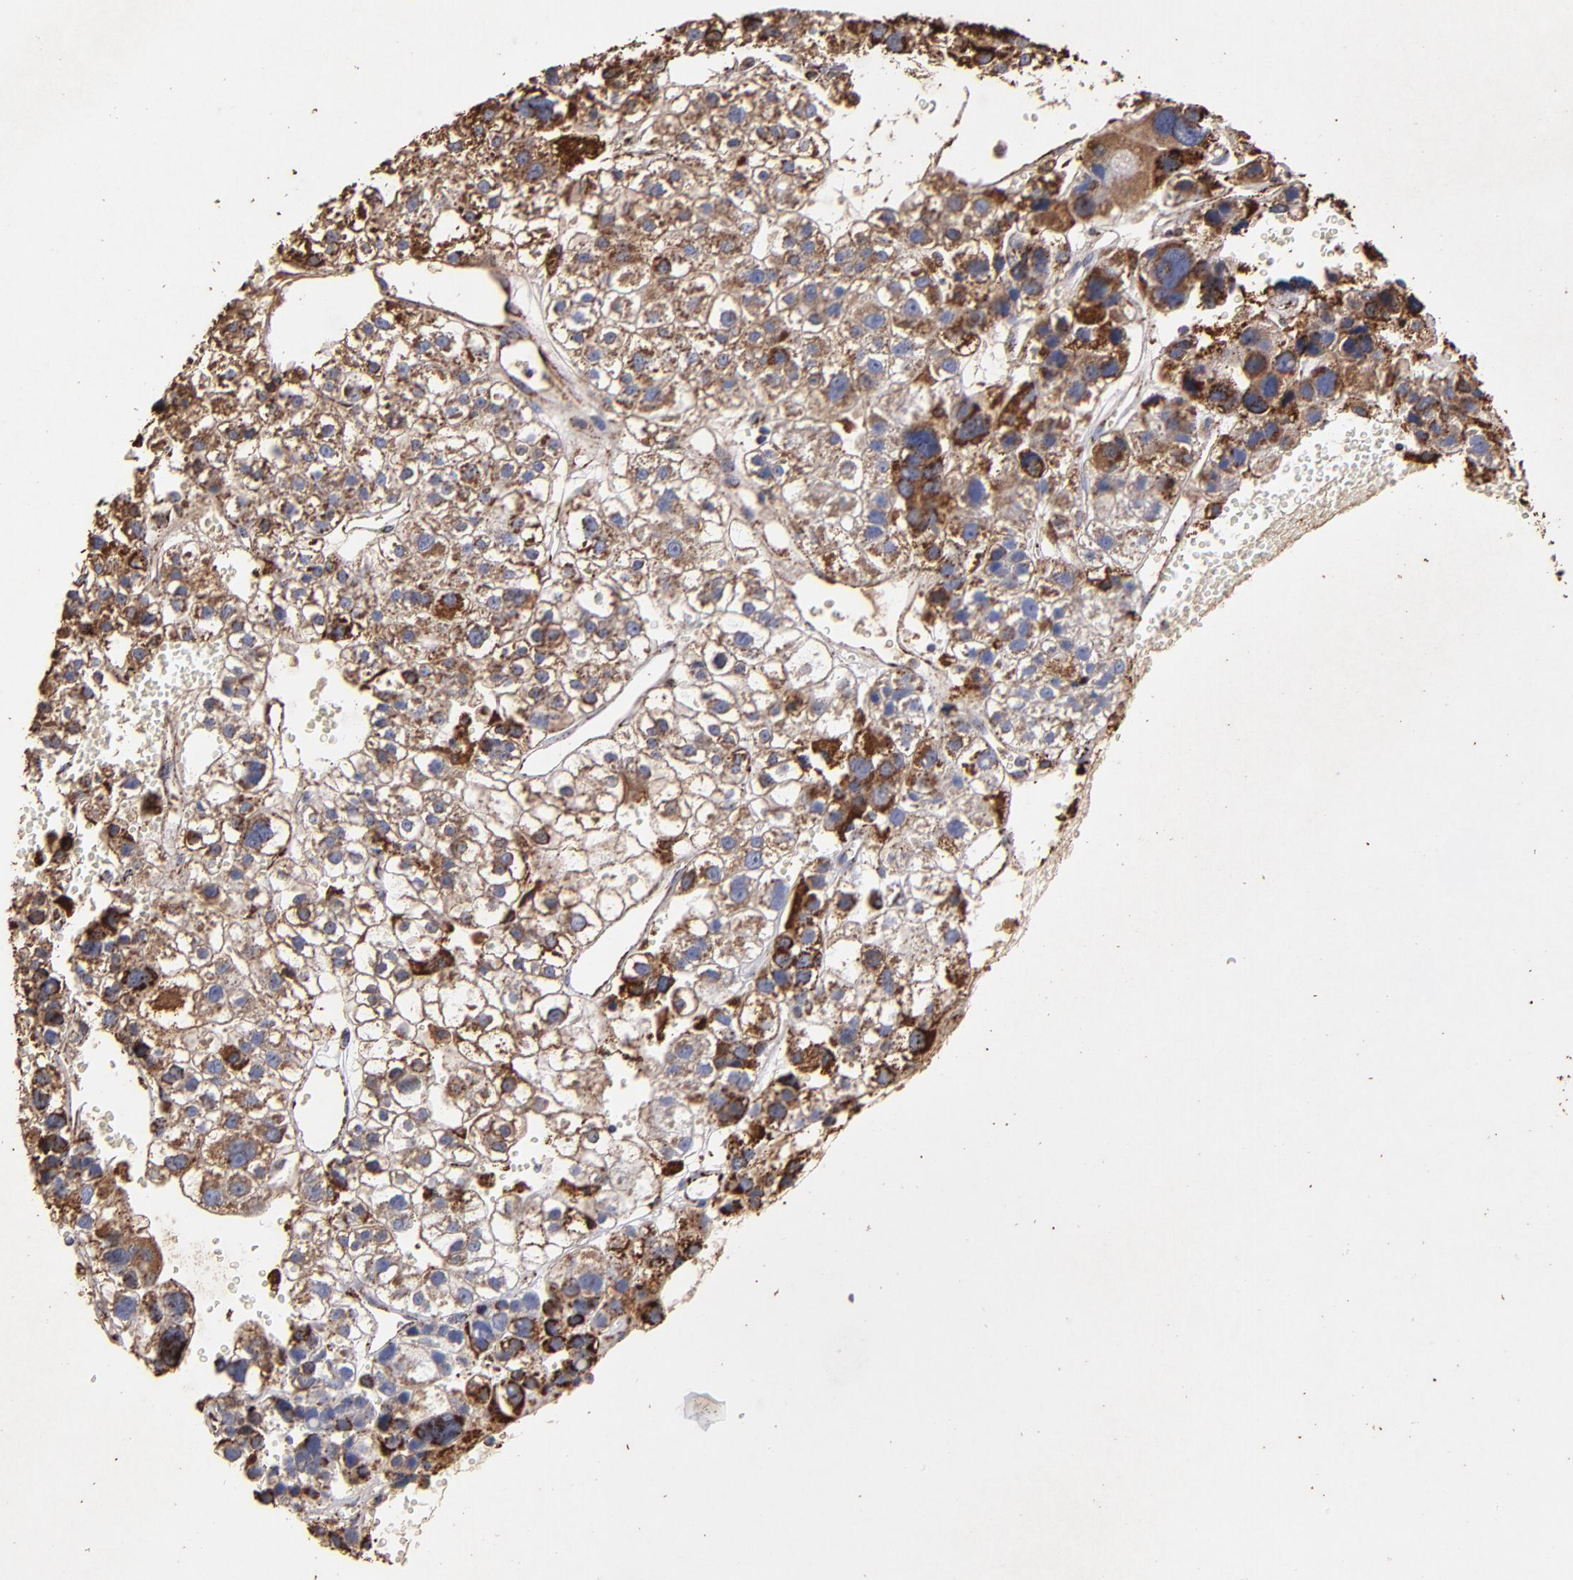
{"staining": {"intensity": "strong", "quantity": ">75%", "location": "cytoplasmic/membranous"}, "tissue": "liver cancer", "cell_type": "Tumor cells", "image_type": "cancer", "snomed": [{"axis": "morphology", "description": "Carcinoma, Hepatocellular, NOS"}, {"axis": "topography", "description": "Liver"}], "caption": "A photomicrograph showing strong cytoplasmic/membranous positivity in about >75% of tumor cells in hepatocellular carcinoma (liver), as visualized by brown immunohistochemical staining.", "gene": "SOD2", "patient": {"sex": "female", "age": 85}}